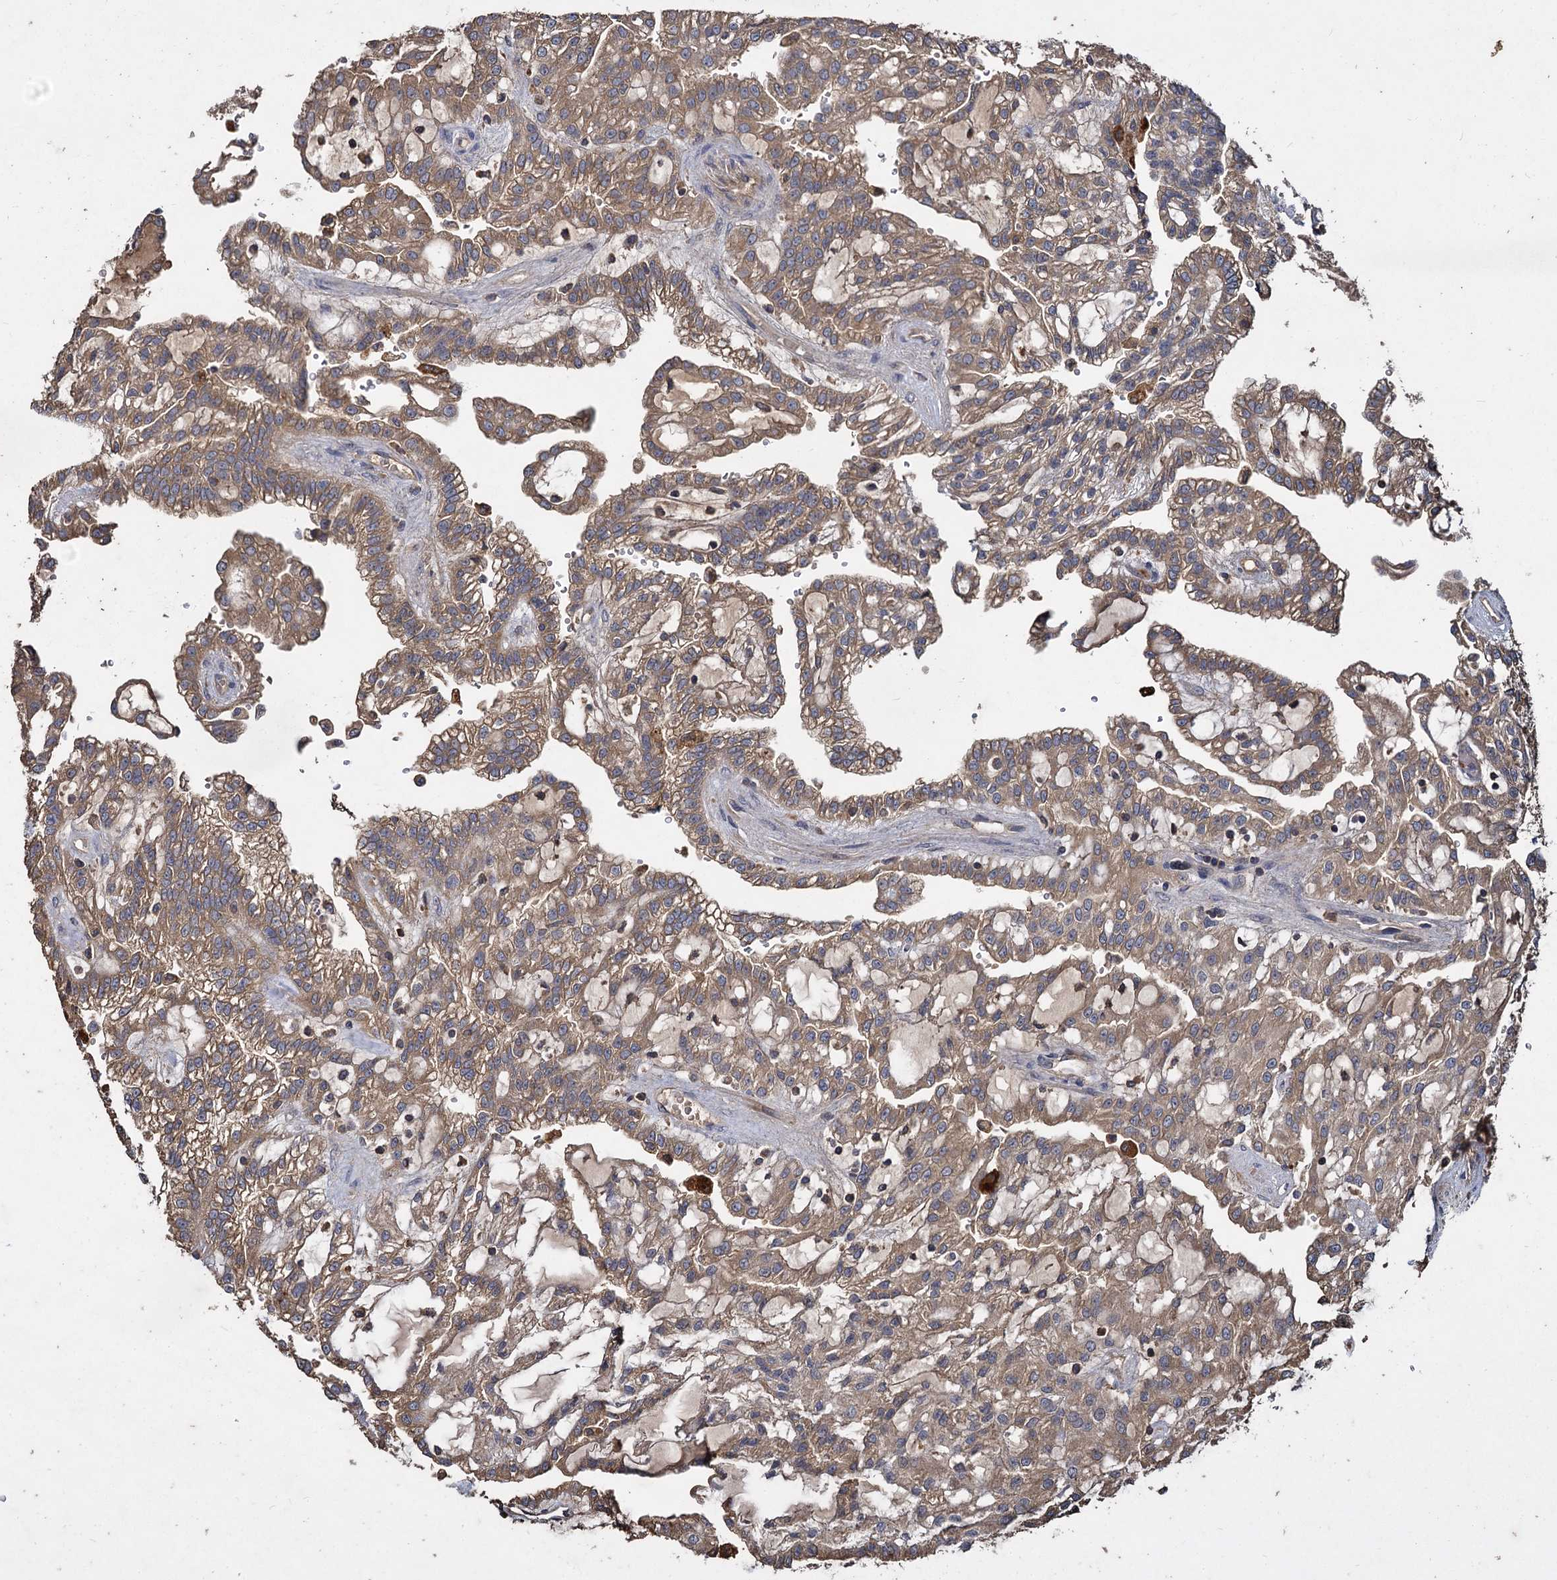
{"staining": {"intensity": "moderate", "quantity": ">75%", "location": "cytoplasmic/membranous"}, "tissue": "renal cancer", "cell_type": "Tumor cells", "image_type": "cancer", "snomed": [{"axis": "morphology", "description": "Adenocarcinoma, NOS"}, {"axis": "topography", "description": "Kidney"}], "caption": "Immunohistochemistry (IHC) image of neoplastic tissue: renal adenocarcinoma stained using immunohistochemistry shows medium levels of moderate protein expression localized specifically in the cytoplasmic/membranous of tumor cells, appearing as a cytoplasmic/membranous brown color.", "gene": "GCLC", "patient": {"sex": "male", "age": 63}}